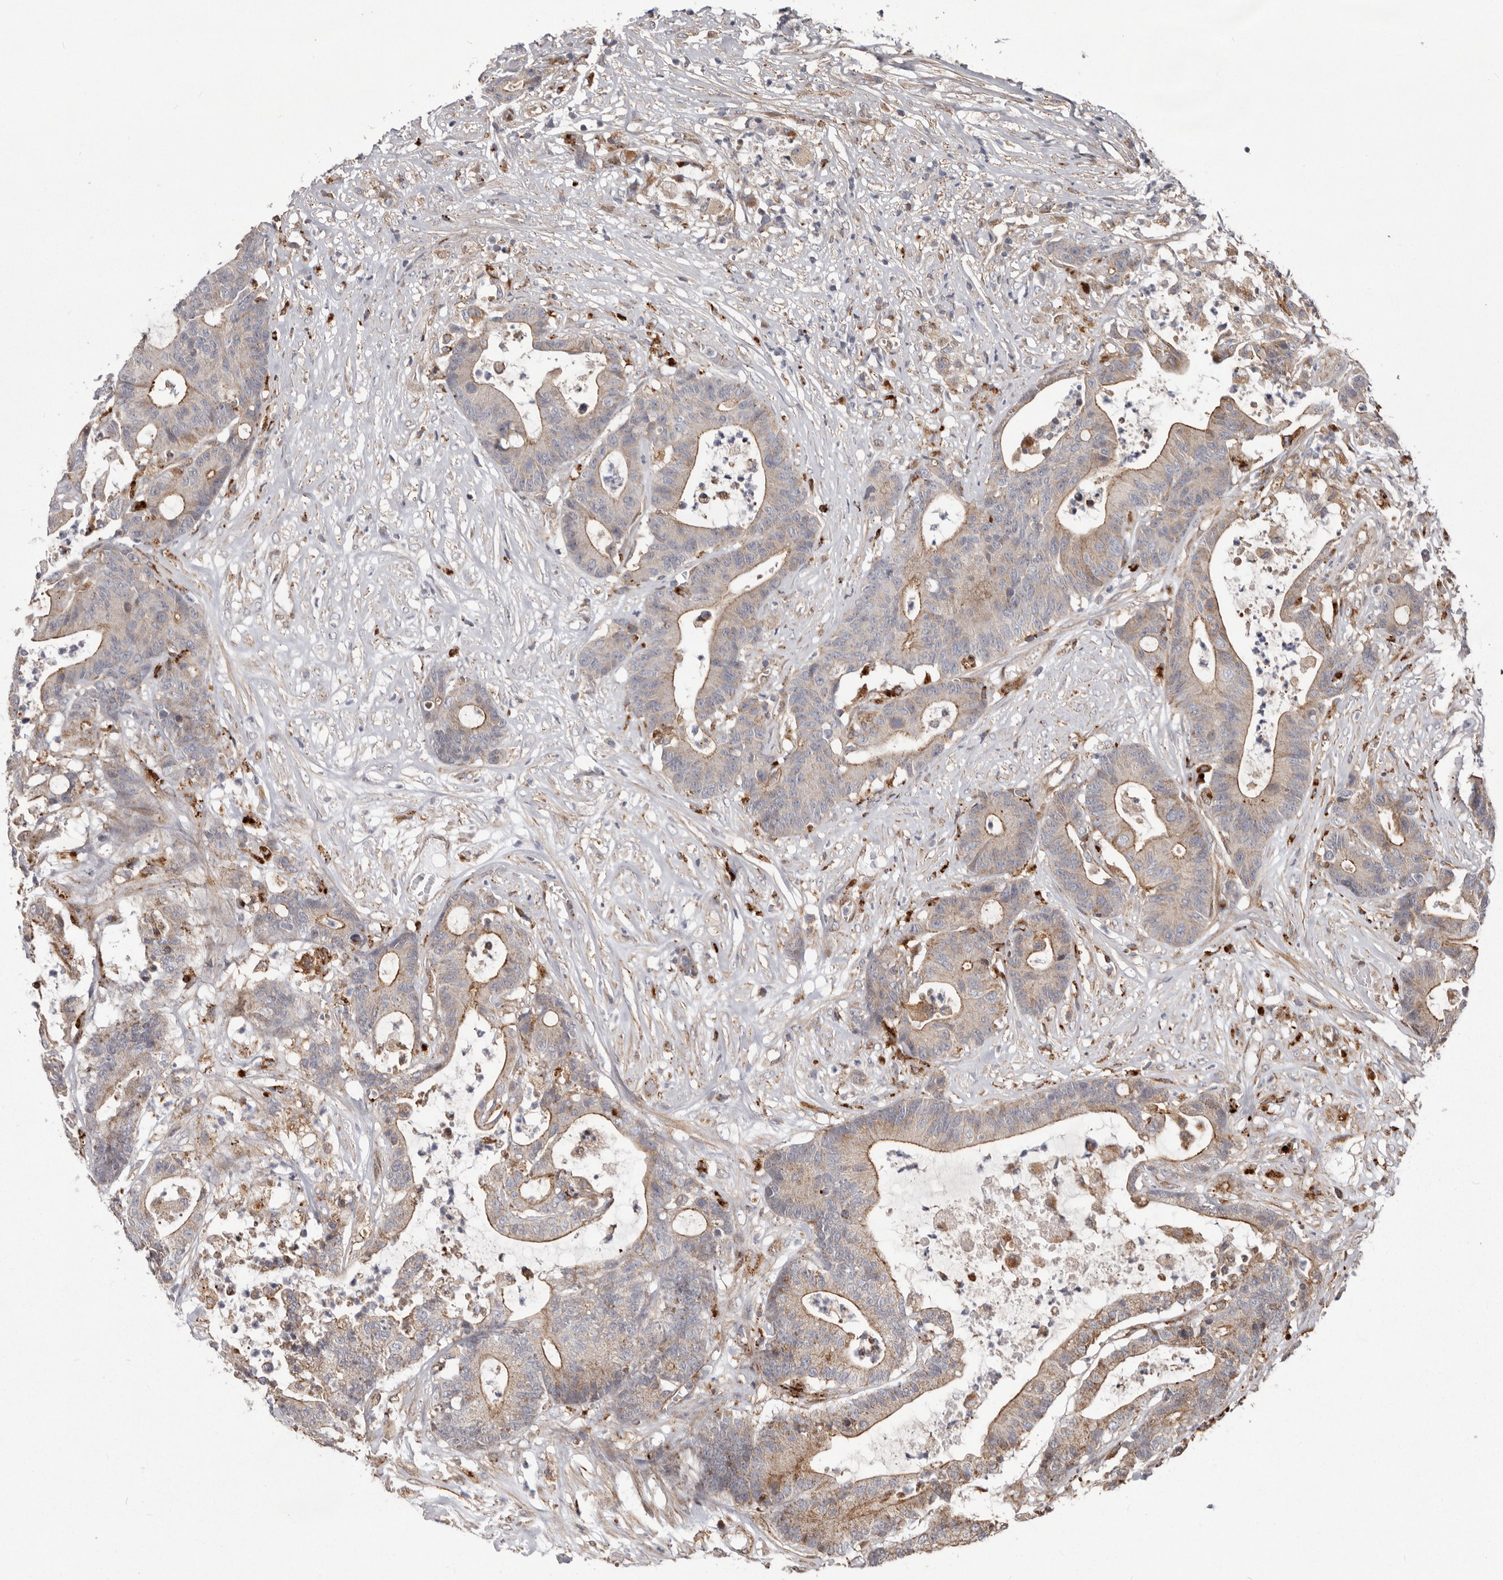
{"staining": {"intensity": "weak", "quantity": ">75%", "location": "cytoplasmic/membranous"}, "tissue": "colorectal cancer", "cell_type": "Tumor cells", "image_type": "cancer", "snomed": [{"axis": "morphology", "description": "Adenocarcinoma, NOS"}, {"axis": "topography", "description": "Colon"}], "caption": "IHC micrograph of neoplastic tissue: colorectal adenocarcinoma stained using immunohistochemistry shows low levels of weak protein expression localized specifically in the cytoplasmic/membranous of tumor cells, appearing as a cytoplasmic/membranous brown color.", "gene": "NUP43", "patient": {"sex": "female", "age": 84}}